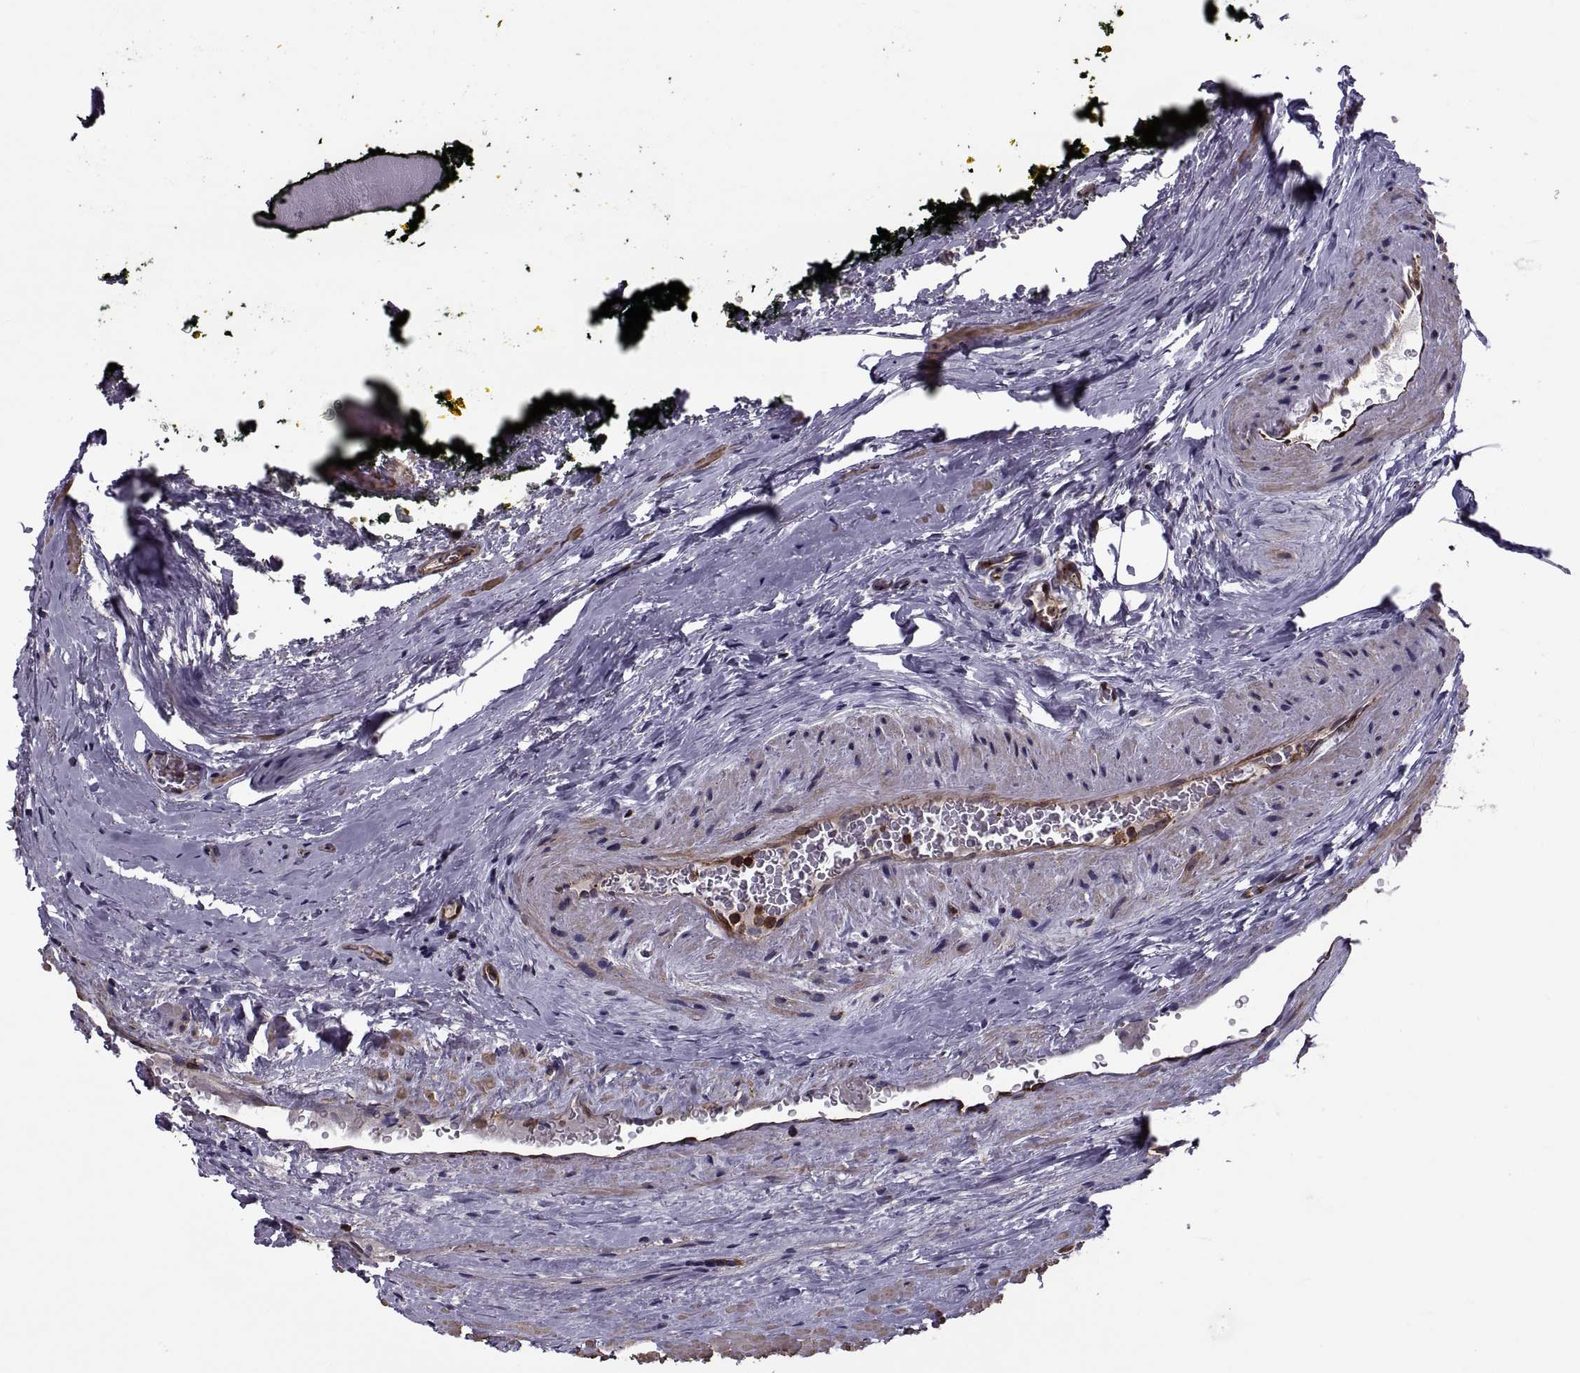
{"staining": {"intensity": "weak", "quantity": "25%-75%", "location": "cytoplasmic/membranous"}, "tissue": "prostate cancer", "cell_type": "Tumor cells", "image_type": "cancer", "snomed": [{"axis": "morphology", "description": "Adenocarcinoma, NOS"}, {"axis": "morphology", "description": "Adenocarcinoma, High grade"}, {"axis": "topography", "description": "Prostate"}], "caption": "DAB immunohistochemical staining of adenocarcinoma (prostate) shows weak cytoplasmic/membranous protein positivity in approximately 25%-75% of tumor cells.", "gene": "MYH9", "patient": {"sex": "male", "age": 62}}